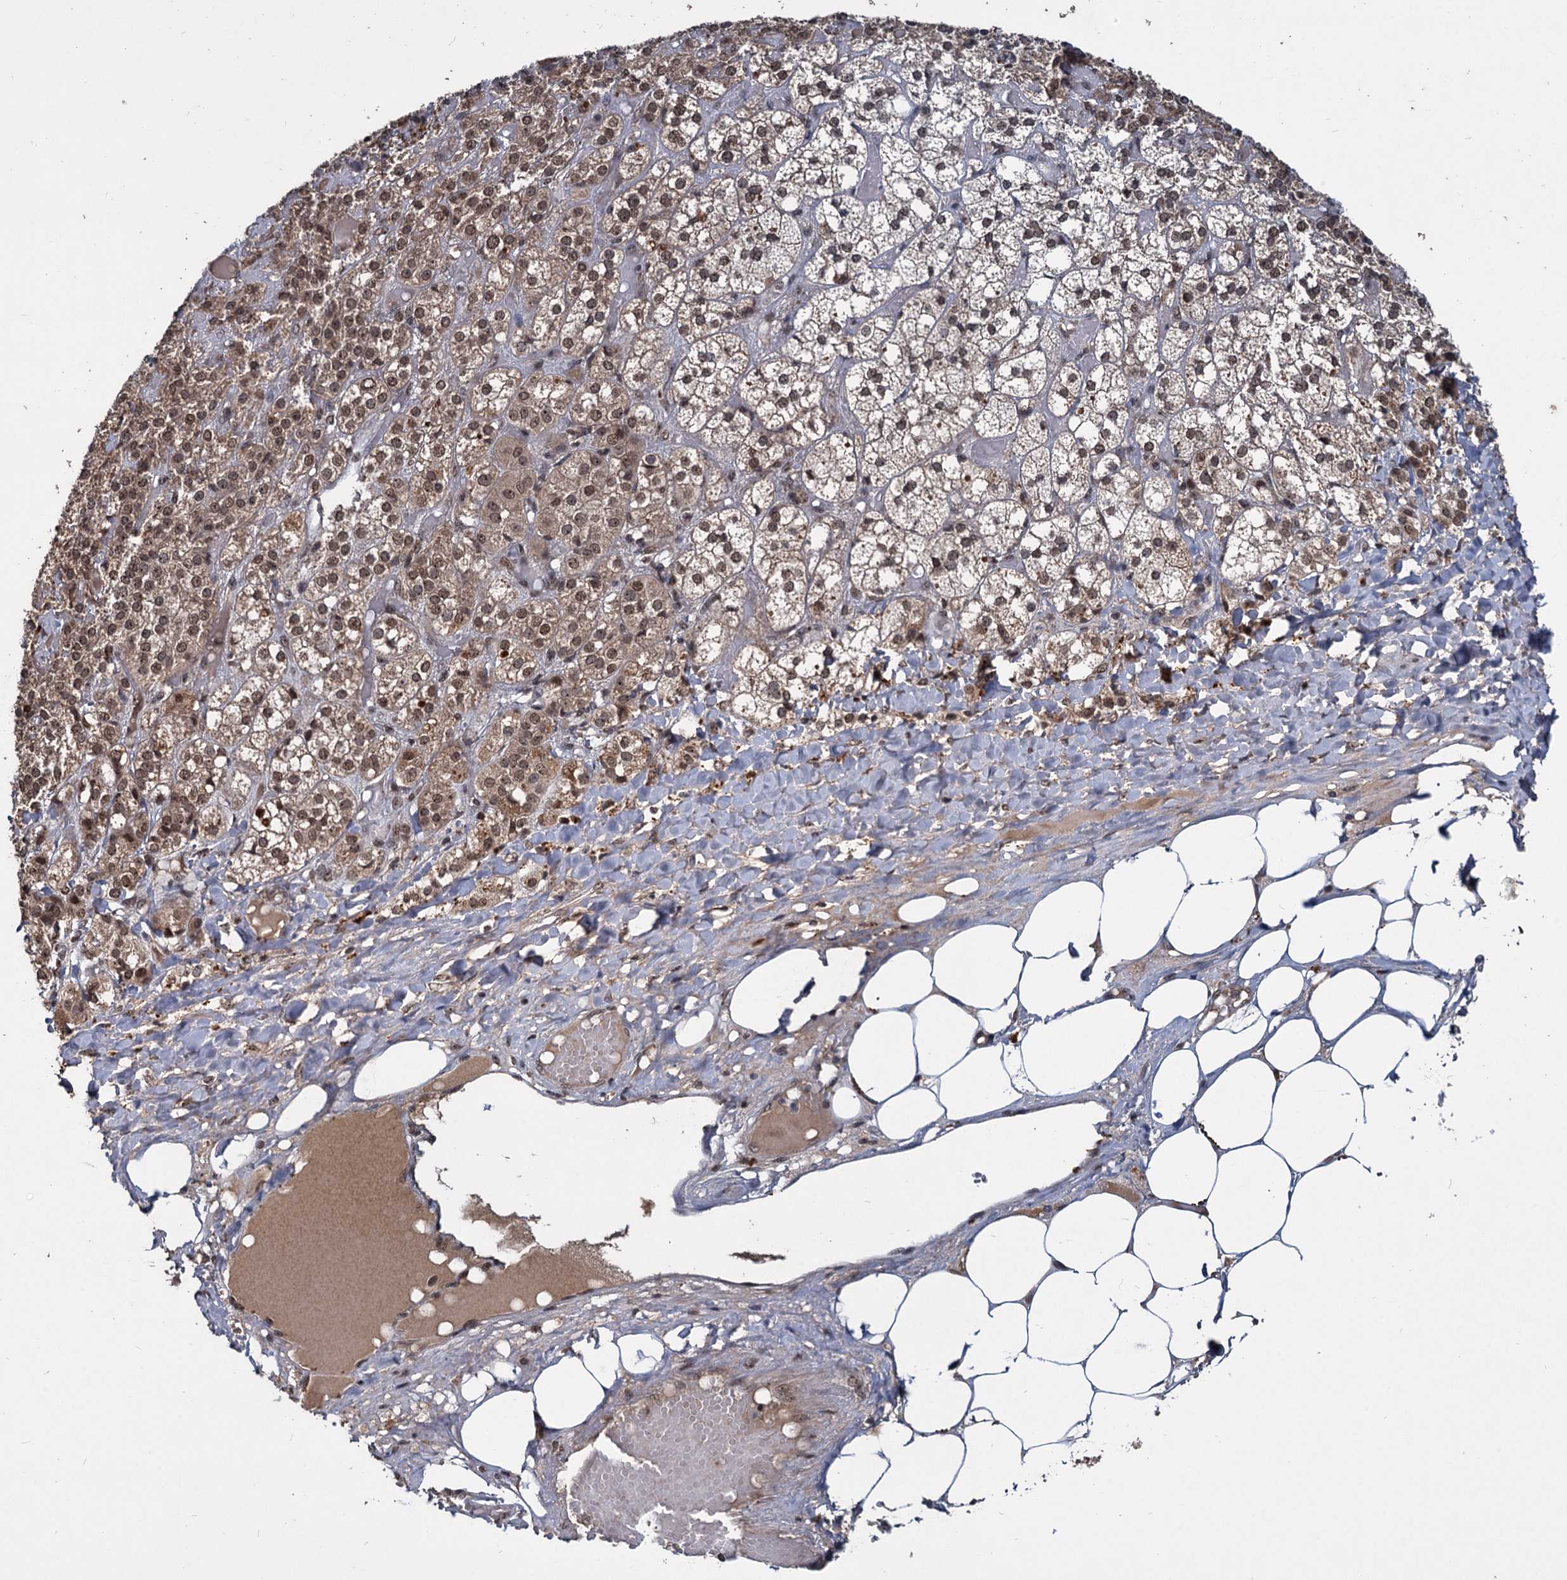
{"staining": {"intensity": "moderate", "quantity": "25%-75%", "location": "cytoplasmic/membranous,nuclear"}, "tissue": "adrenal gland", "cell_type": "Glandular cells", "image_type": "normal", "snomed": [{"axis": "morphology", "description": "Normal tissue, NOS"}, {"axis": "topography", "description": "Adrenal gland"}], "caption": "Immunohistochemistry of unremarkable adrenal gland displays medium levels of moderate cytoplasmic/membranous,nuclear positivity in about 25%-75% of glandular cells. (brown staining indicates protein expression, while blue staining denotes nuclei).", "gene": "FAM216B", "patient": {"sex": "female", "age": 61}}